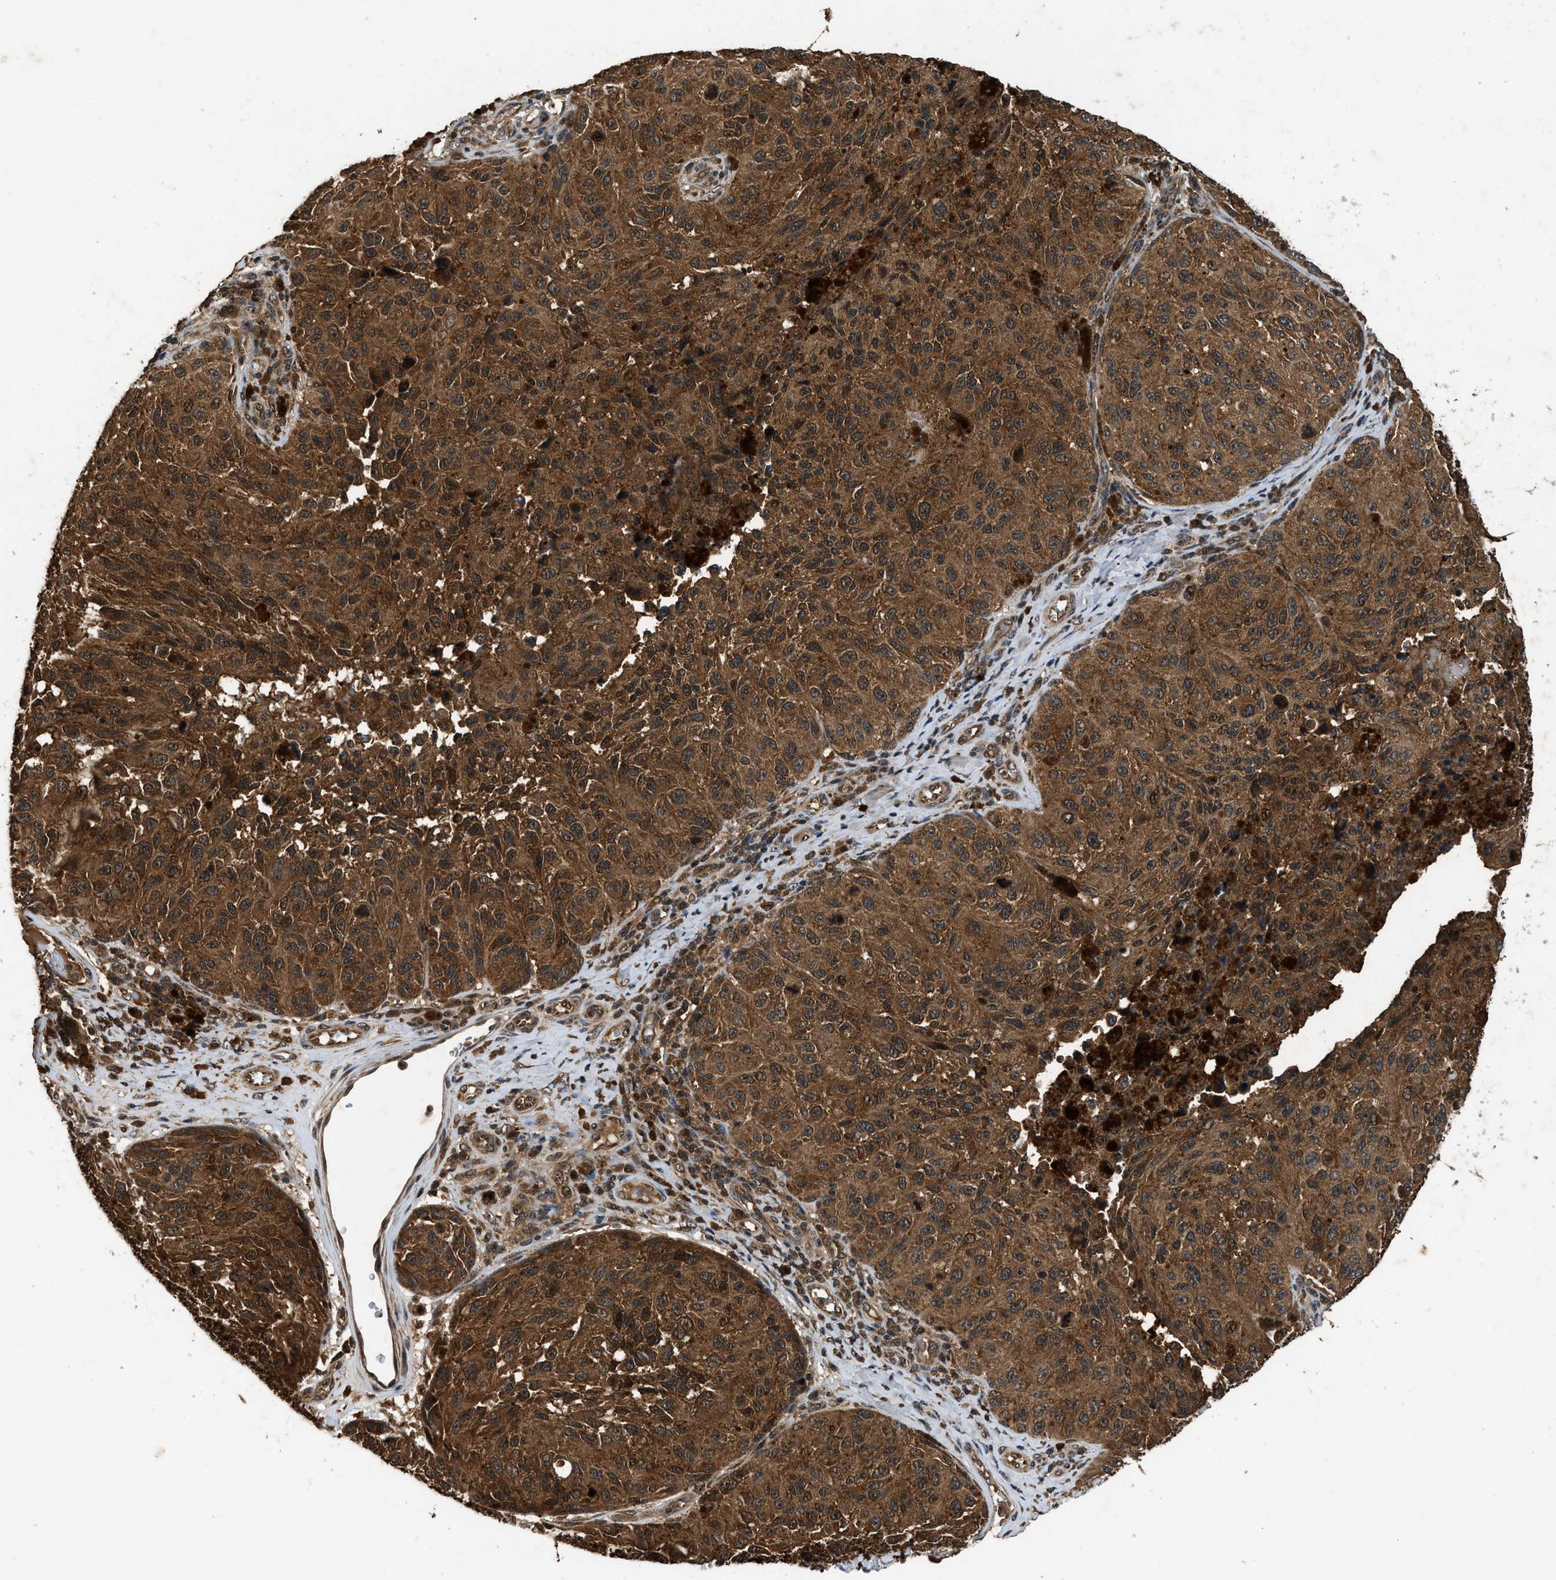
{"staining": {"intensity": "strong", "quantity": ">75%", "location": "cytoplasmic/membranous"}, "tissue": "melanoma", "cell_type": "Tumor cells", "image_type": "cancer", "snomed": [{"axis": "morphology", "description": "Malignant melanoma, NOS"}, {"axis": "topography", "description": "Skin"}], "caption": "Immunohistochemistry (IHC) (DAB) staining of malignant melanoma displays strong cytoplasmic/membranous protein expression in about >75% of tumor cells.", "gene": "RPS6KB1", "patient": {"sex": "female", "age": 73}}